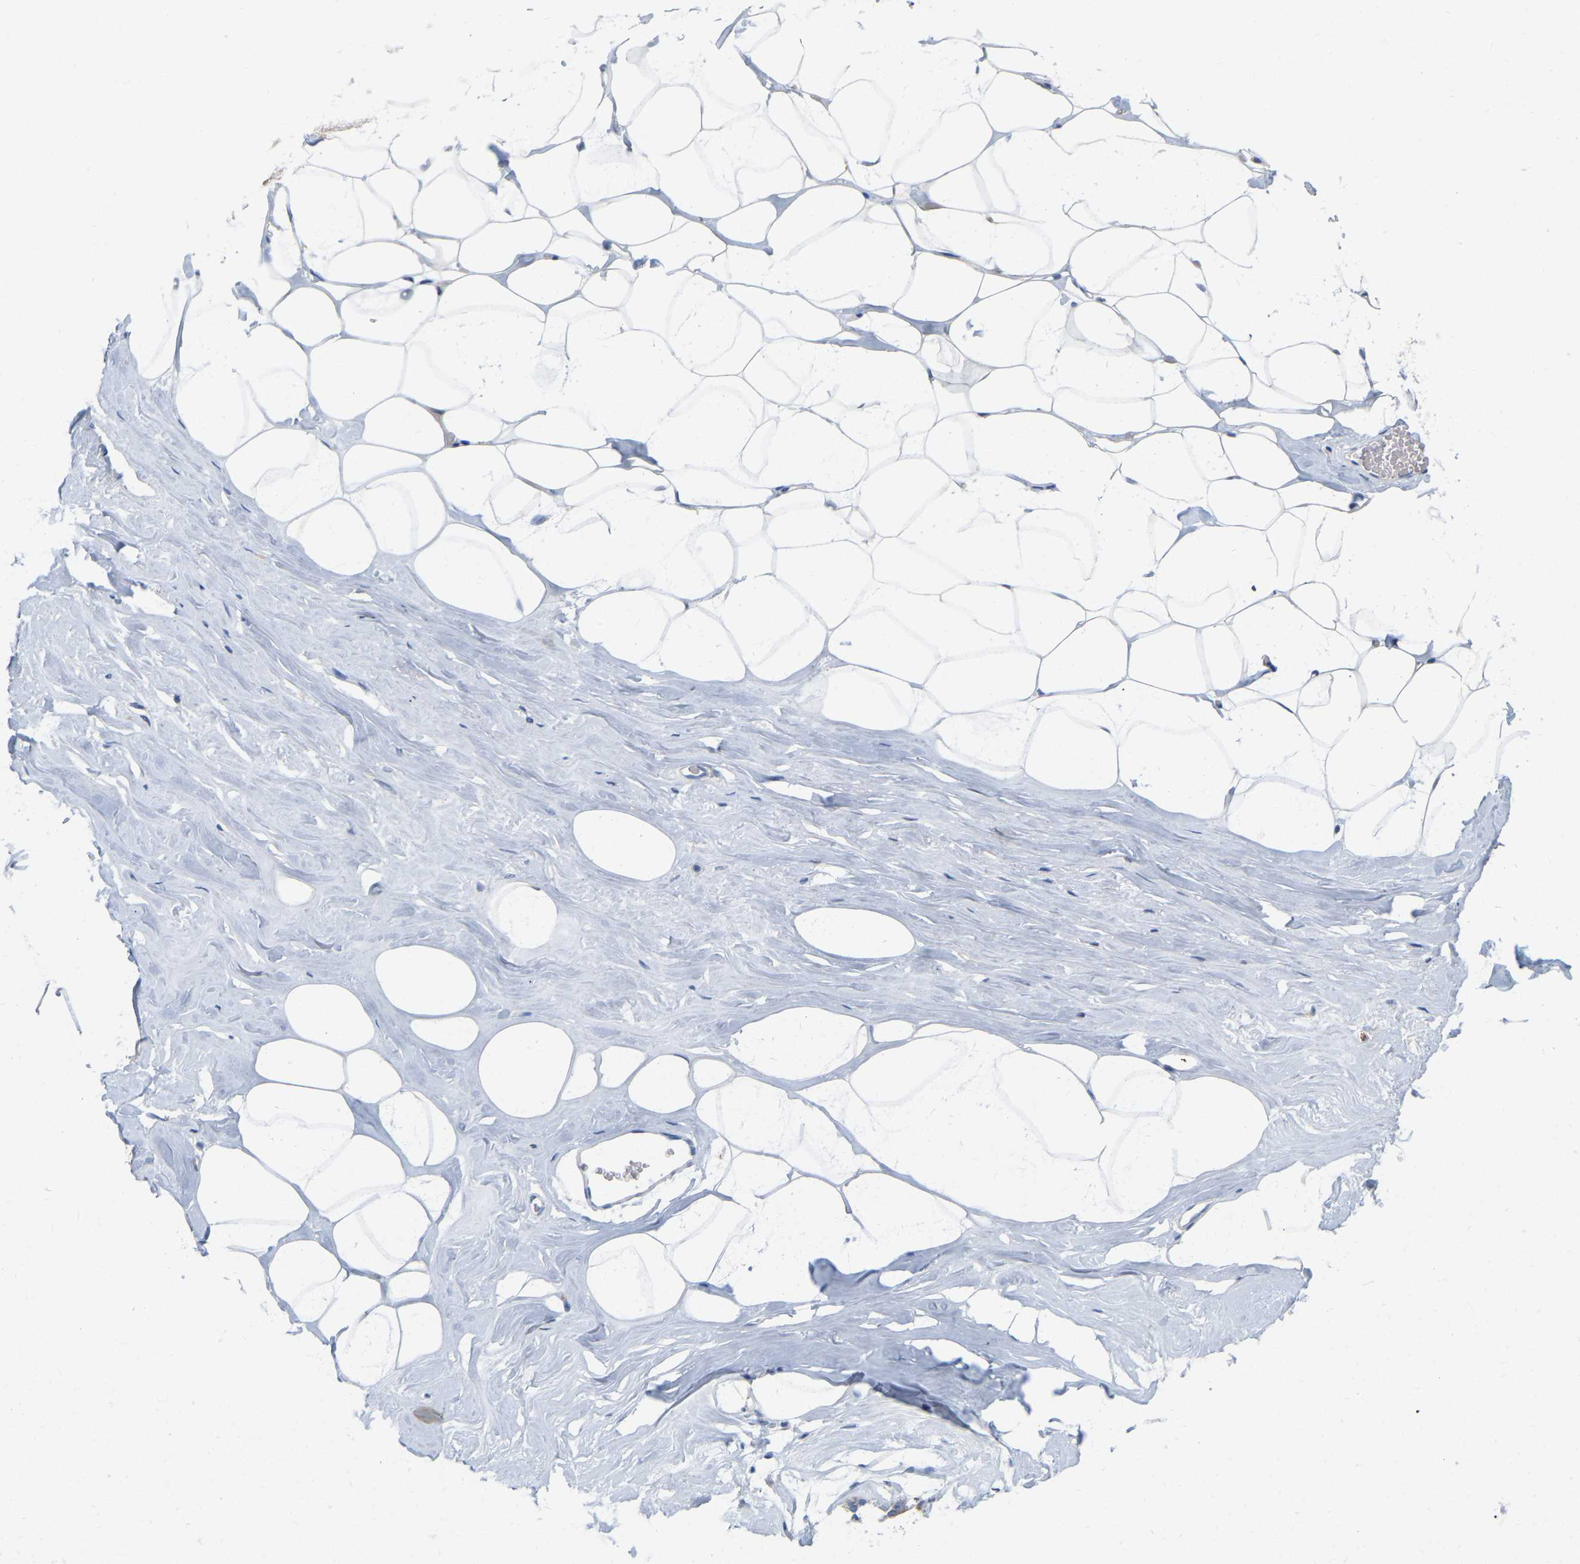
{"staining": {"intensity": "negative", "quantity": "none", "location": "none"}, "tissue": "adipose tissue", "cell_type": "Adipocytes", "image_type": "normal", "snomed": [{"axis": "morphology", "description": "Normal tissue, NOS"}, {"axis": "morphology", "description": "Fibrosis, NOS"}, {"axis": "topography", "description": "Breast"}, {"axis": "topography", "description": "Adipose tissue"}], "caption": "A high-resolution image shows immunohistochemistry (IHC) staining of normal adipose tissue, which displays no significant positivity in adipocytes.", "gene": "WIPI2", "patient": {"sex": "female", "age": 39}}